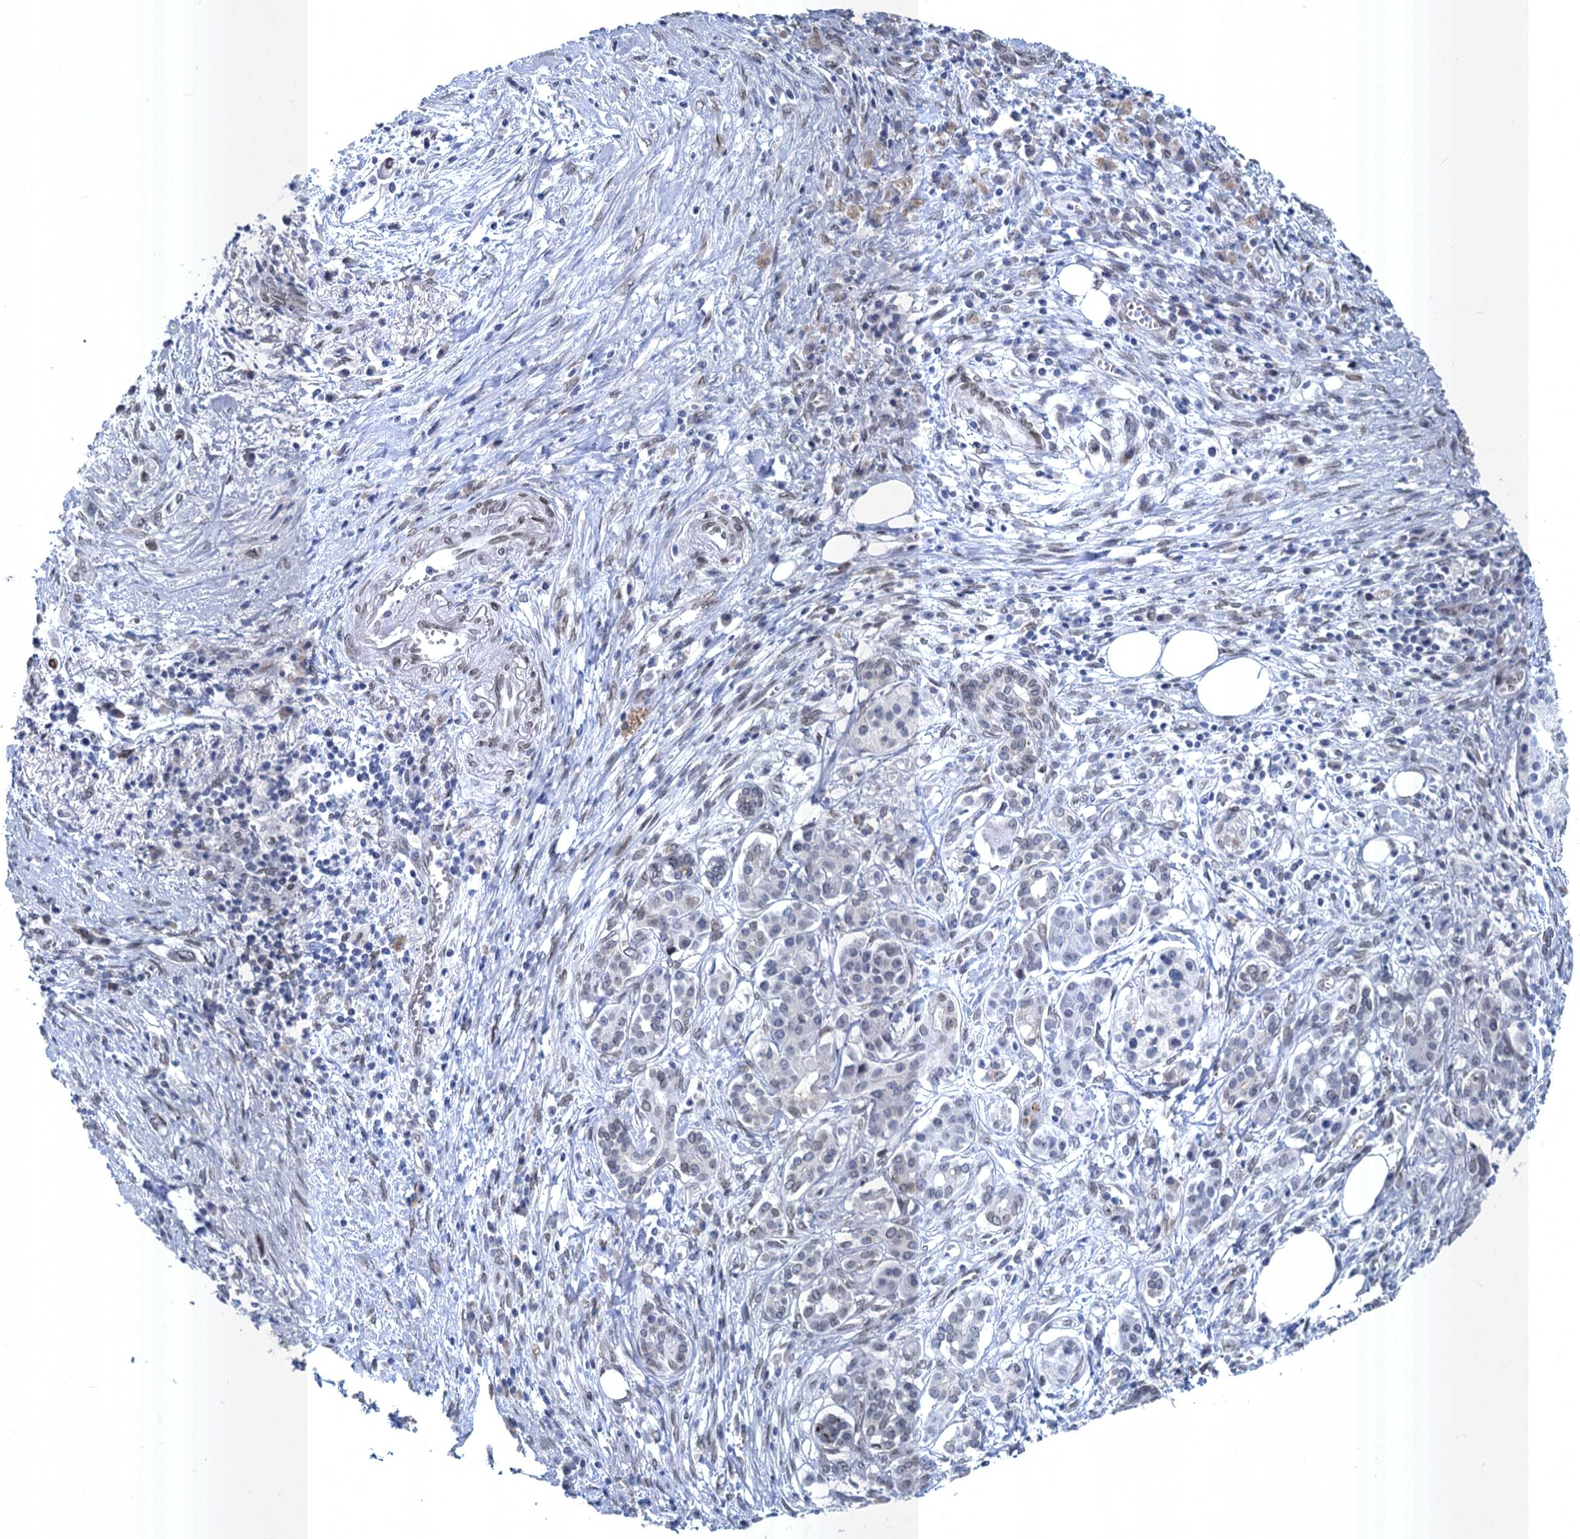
{"staining": {"intensity": "negative", "quantity": "none", "location": "none"}, "tissue": "pancreatic cancer", "cell_type": "Tumor cells", "image_type": "cancer", "snomed": [{"axis": "morphology", "description": "Adenocarcinoma, NOS"}, {"axis": "topography", "description": "Pancreas"}], "caption": "This is a micrograph of immunohistochemistry staining of pancreatic cancer, which shows no expression in tumor cells. Nuclei are stained in blue.", "gene": "PRSS35", "patient": {"sex": "female", "age": 73}}